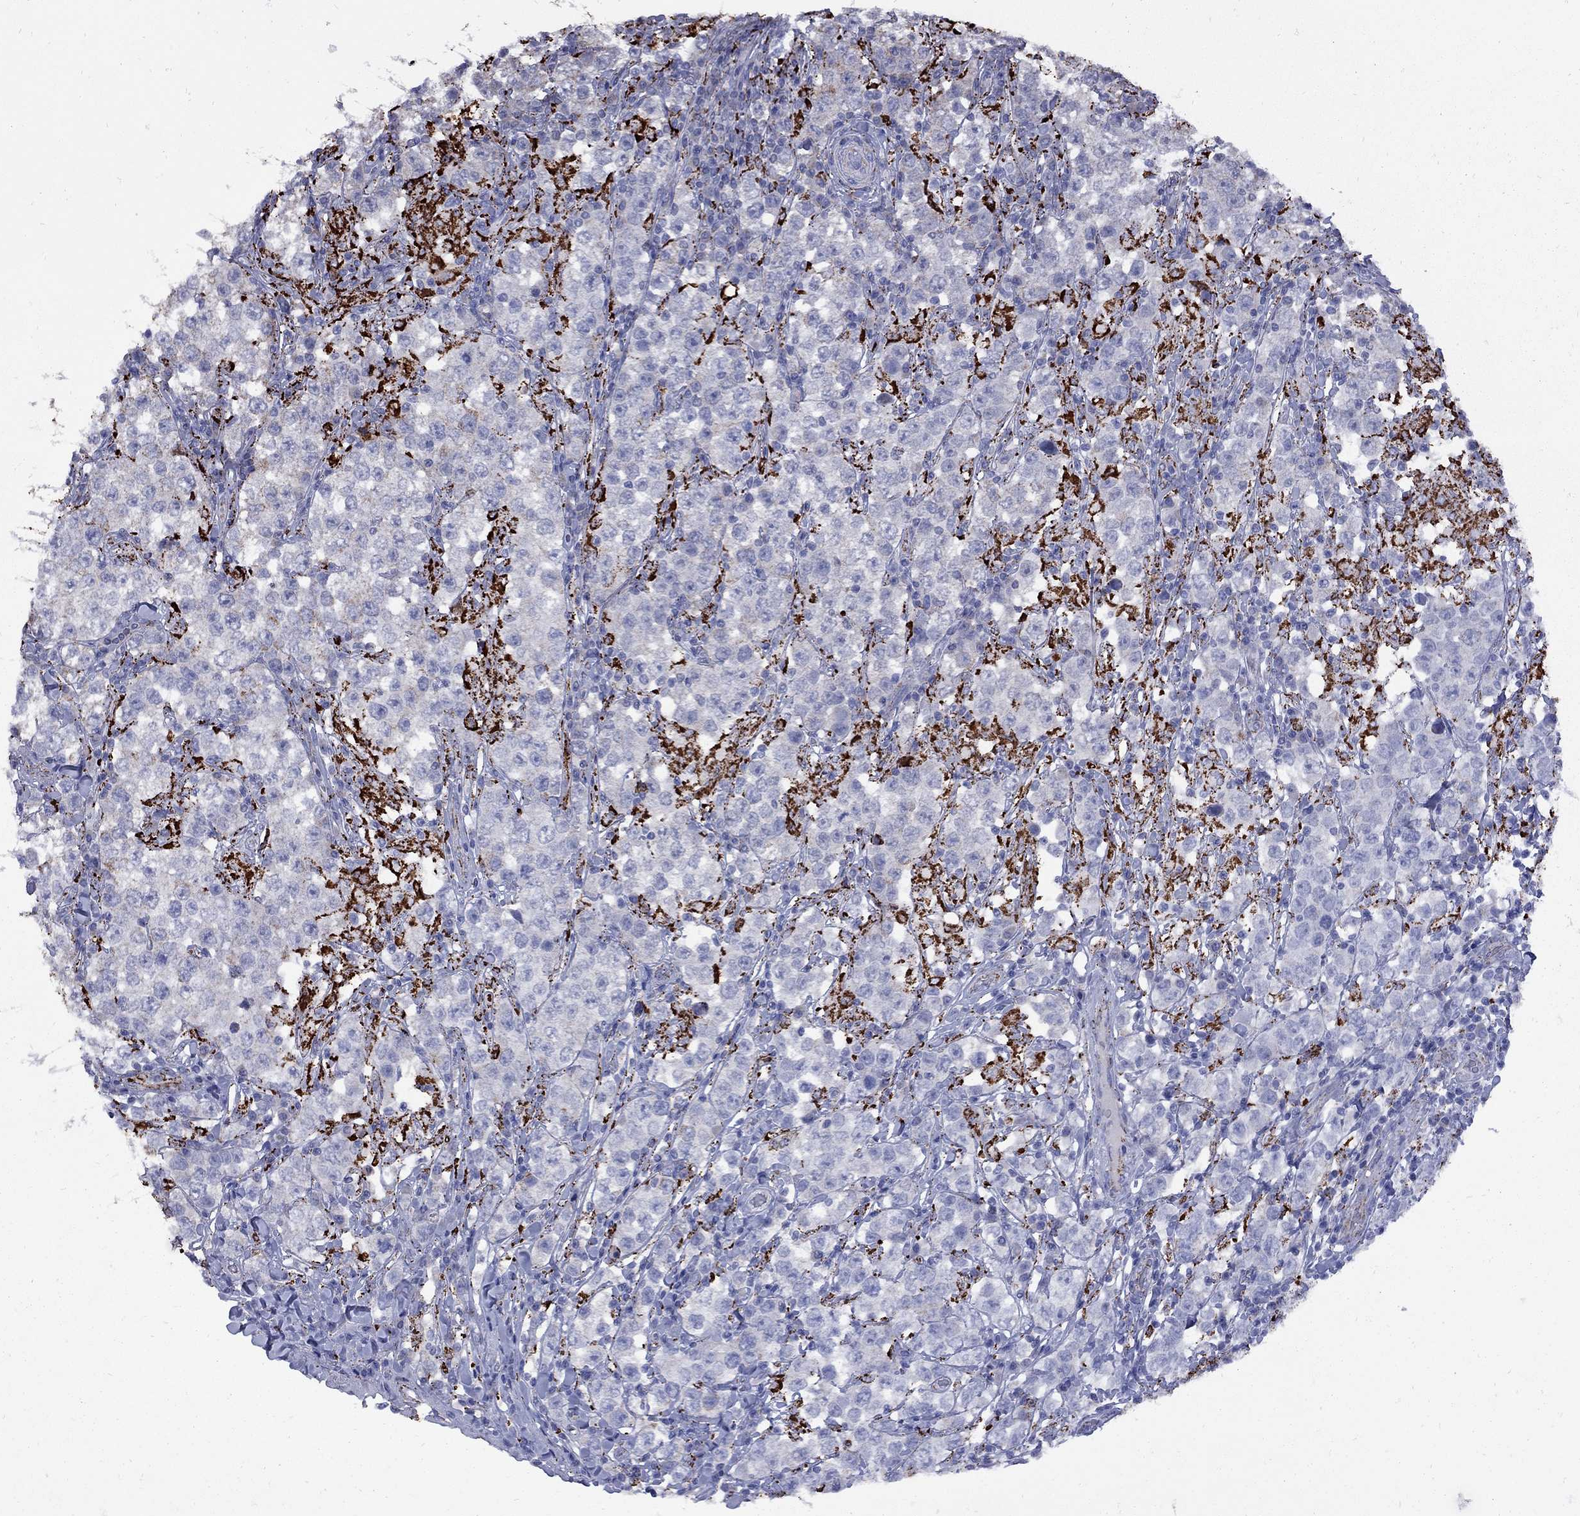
{"staining": {"intensity": "strong", "quantity": "<25%", "location": "cytoplasmic/membranous"}, "tissue": "testis cancer", "cell_type": "Tumor cells", "image_type": "cancer", "snomed": [{"axis": "morphology", "description": "Seminoma, NOS"}, {"axis": "morphology", "description": "Carcinoma, Embryonal, NOS"}, {"axis": "topography", "description": "Testis"}], "caption": "Testis cancer stained with DAB (3,3'-diaminobenzidine) immunohistochemistry displays medium levels of strong cytoplasmic/membranous expression in approximately <25% of tumor cells. Nuclei are stained in blue.", "gene": "SESTD1", "patient": {"sex": "male", "age": 41}}